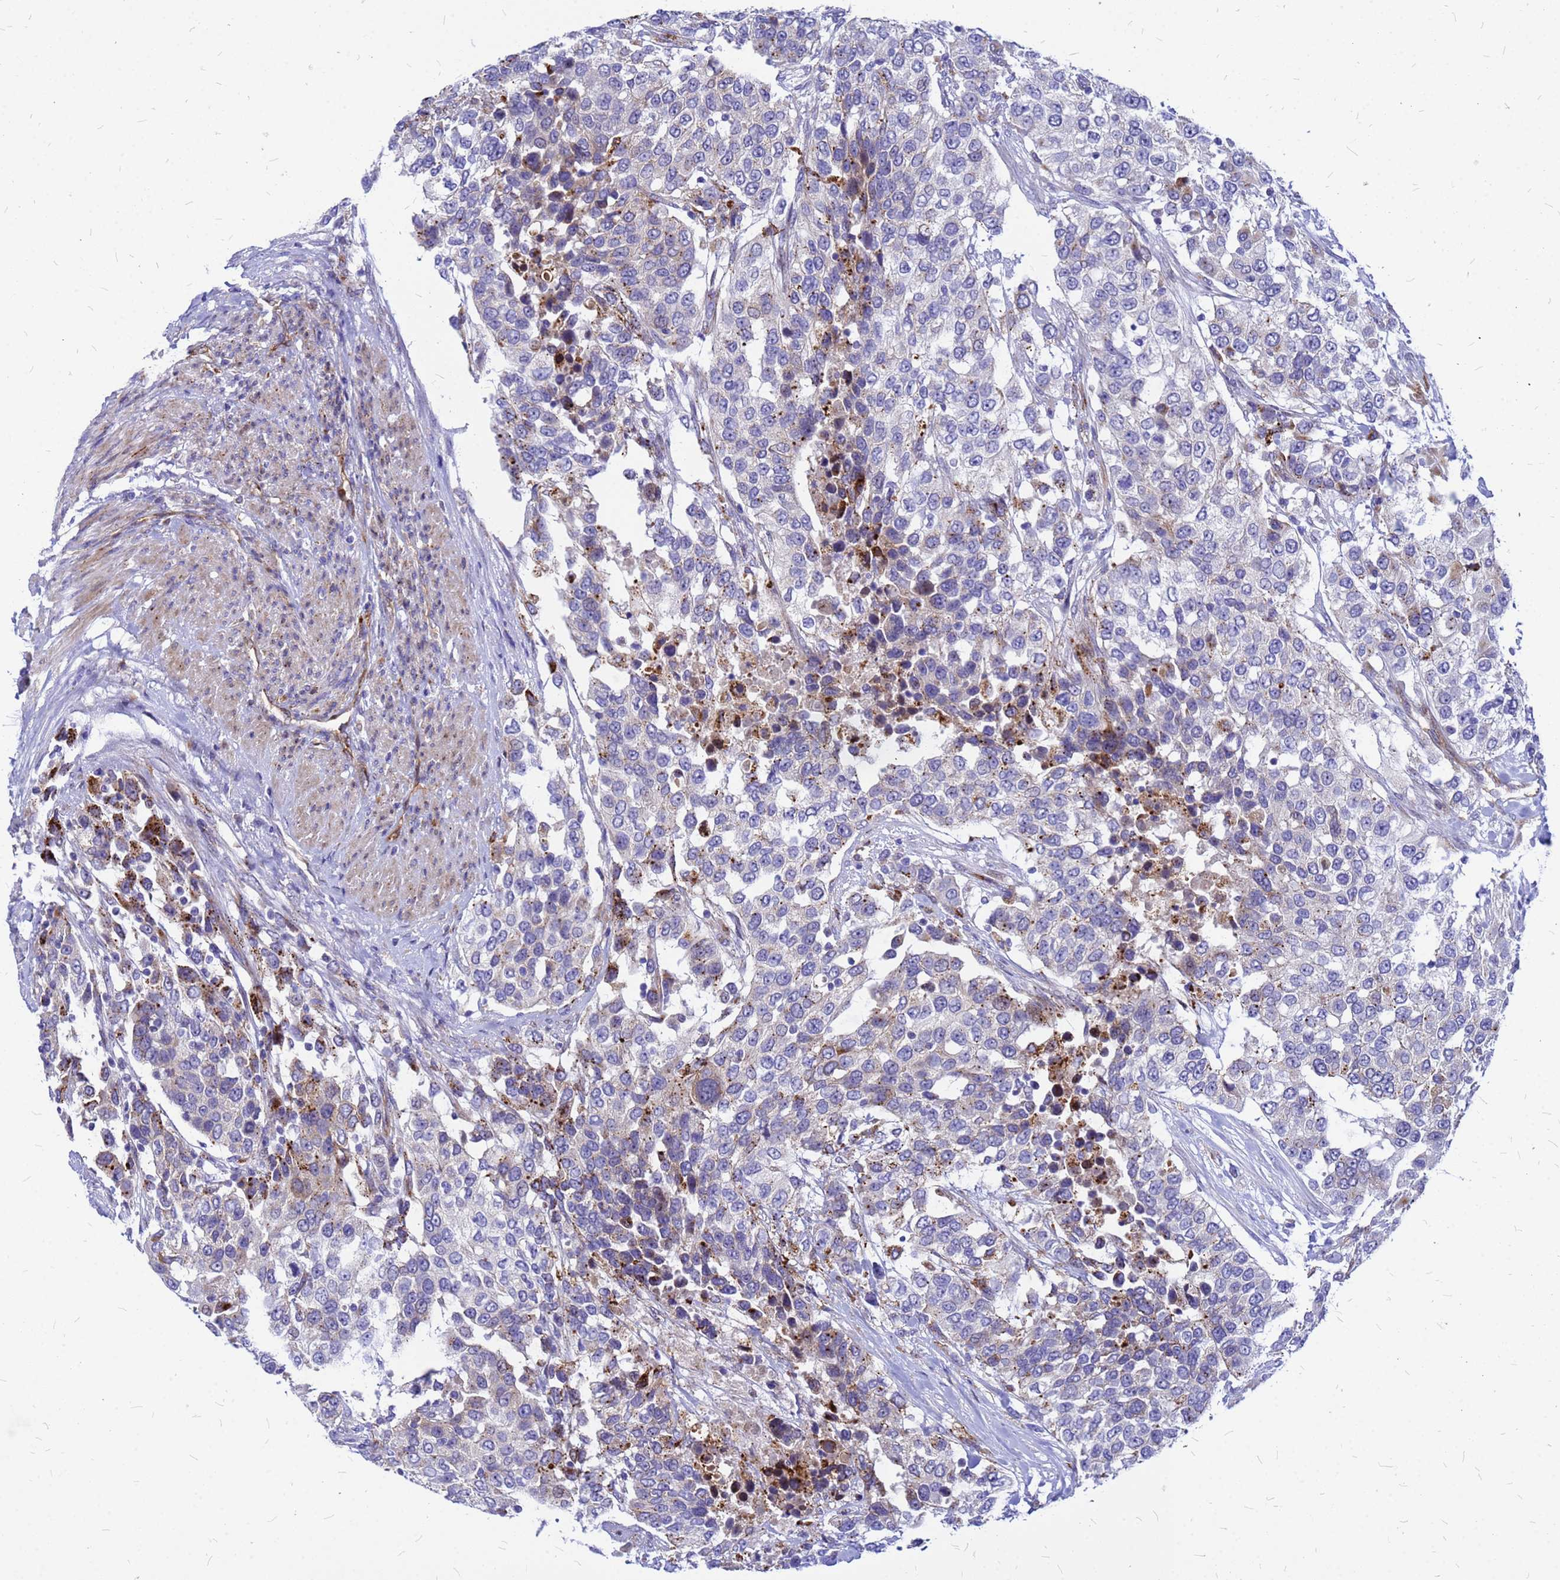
{"staining": {"intensity": "moderate", "quantity": "<25%", "location": "cytoplasmic/membranous"}, "tissue": "urothelial cancer", "cell_type": "Tumor cells", "image_type": "cancer", "snomed": [{"axis": "morphology", "description": "Urothelial carcinoma, High grade"}, {"axis": "topography", "description": "Urinary bladder"}], "caption": "Human urothelial carcinoma (high-grade) stained with a brown dye exhibits moderate cytoplasmic/membranous positive expression in about <25% of tumor cells.", "gene": "NOSTRIN", "patient": {"sex": "female", "age": 80}}